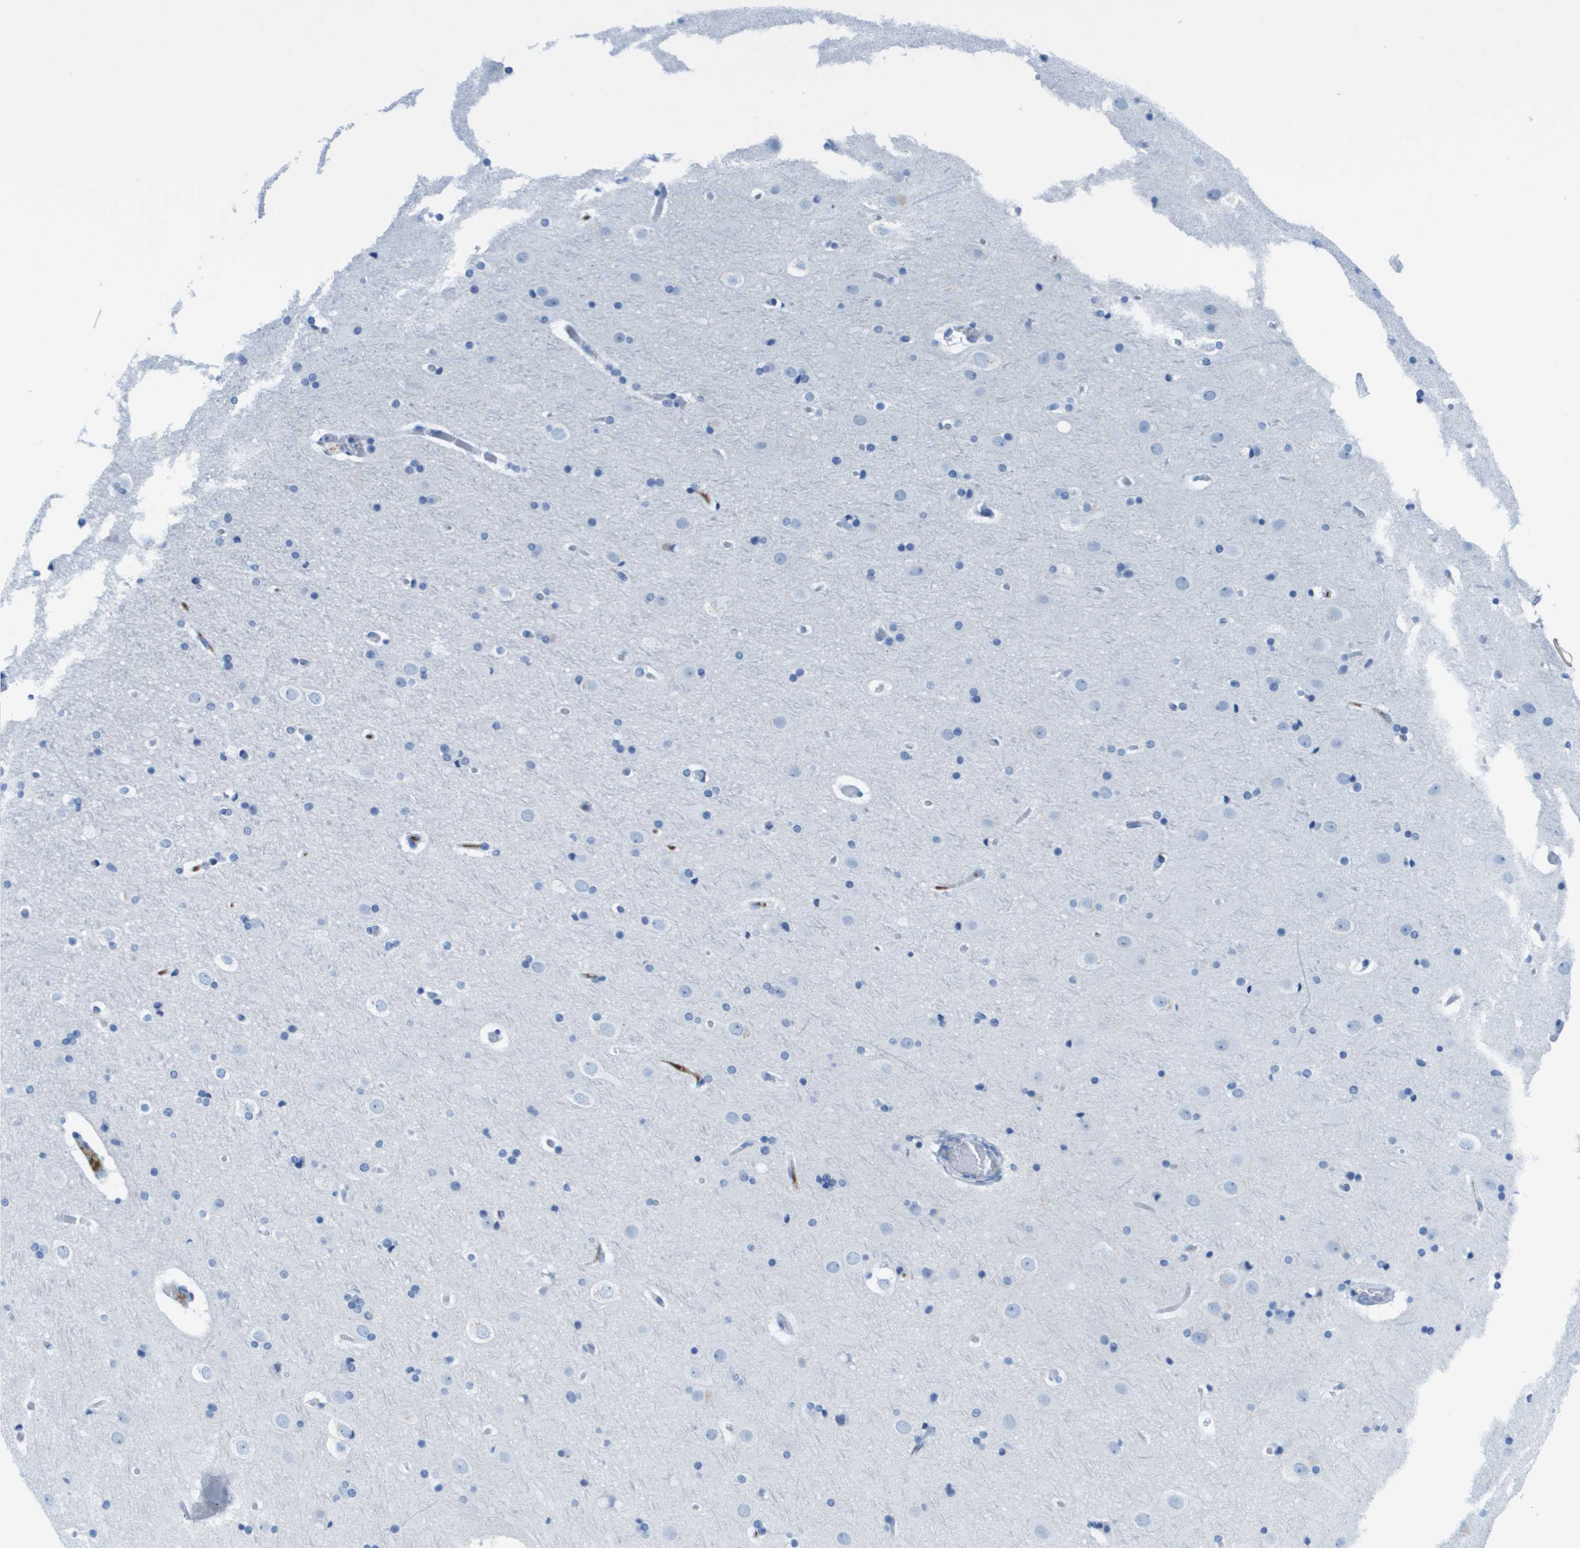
{"staining": {"intensity": "negative", "quantity": "none", "location": "none"}, "tissue": "cerebral cortex", "cell_type": "Endothelial cells", "image_type": "normal", "snomed": [{"axis": "morphology", "description": "Normal tissue, NOS"}, {"axis": "topography", "description": "Cerebral cortex"}], "caption": "This is a micrograph of immunohistochemistry staining of normal cerebral cortex, which shows no staining in endothelial cells. (DAB (3,3'-diaminobenzidine) immunohistochemistry (IHC), high magnification).", "gene": "GPR18", "patient": {"sex": "male", "age": 57}}